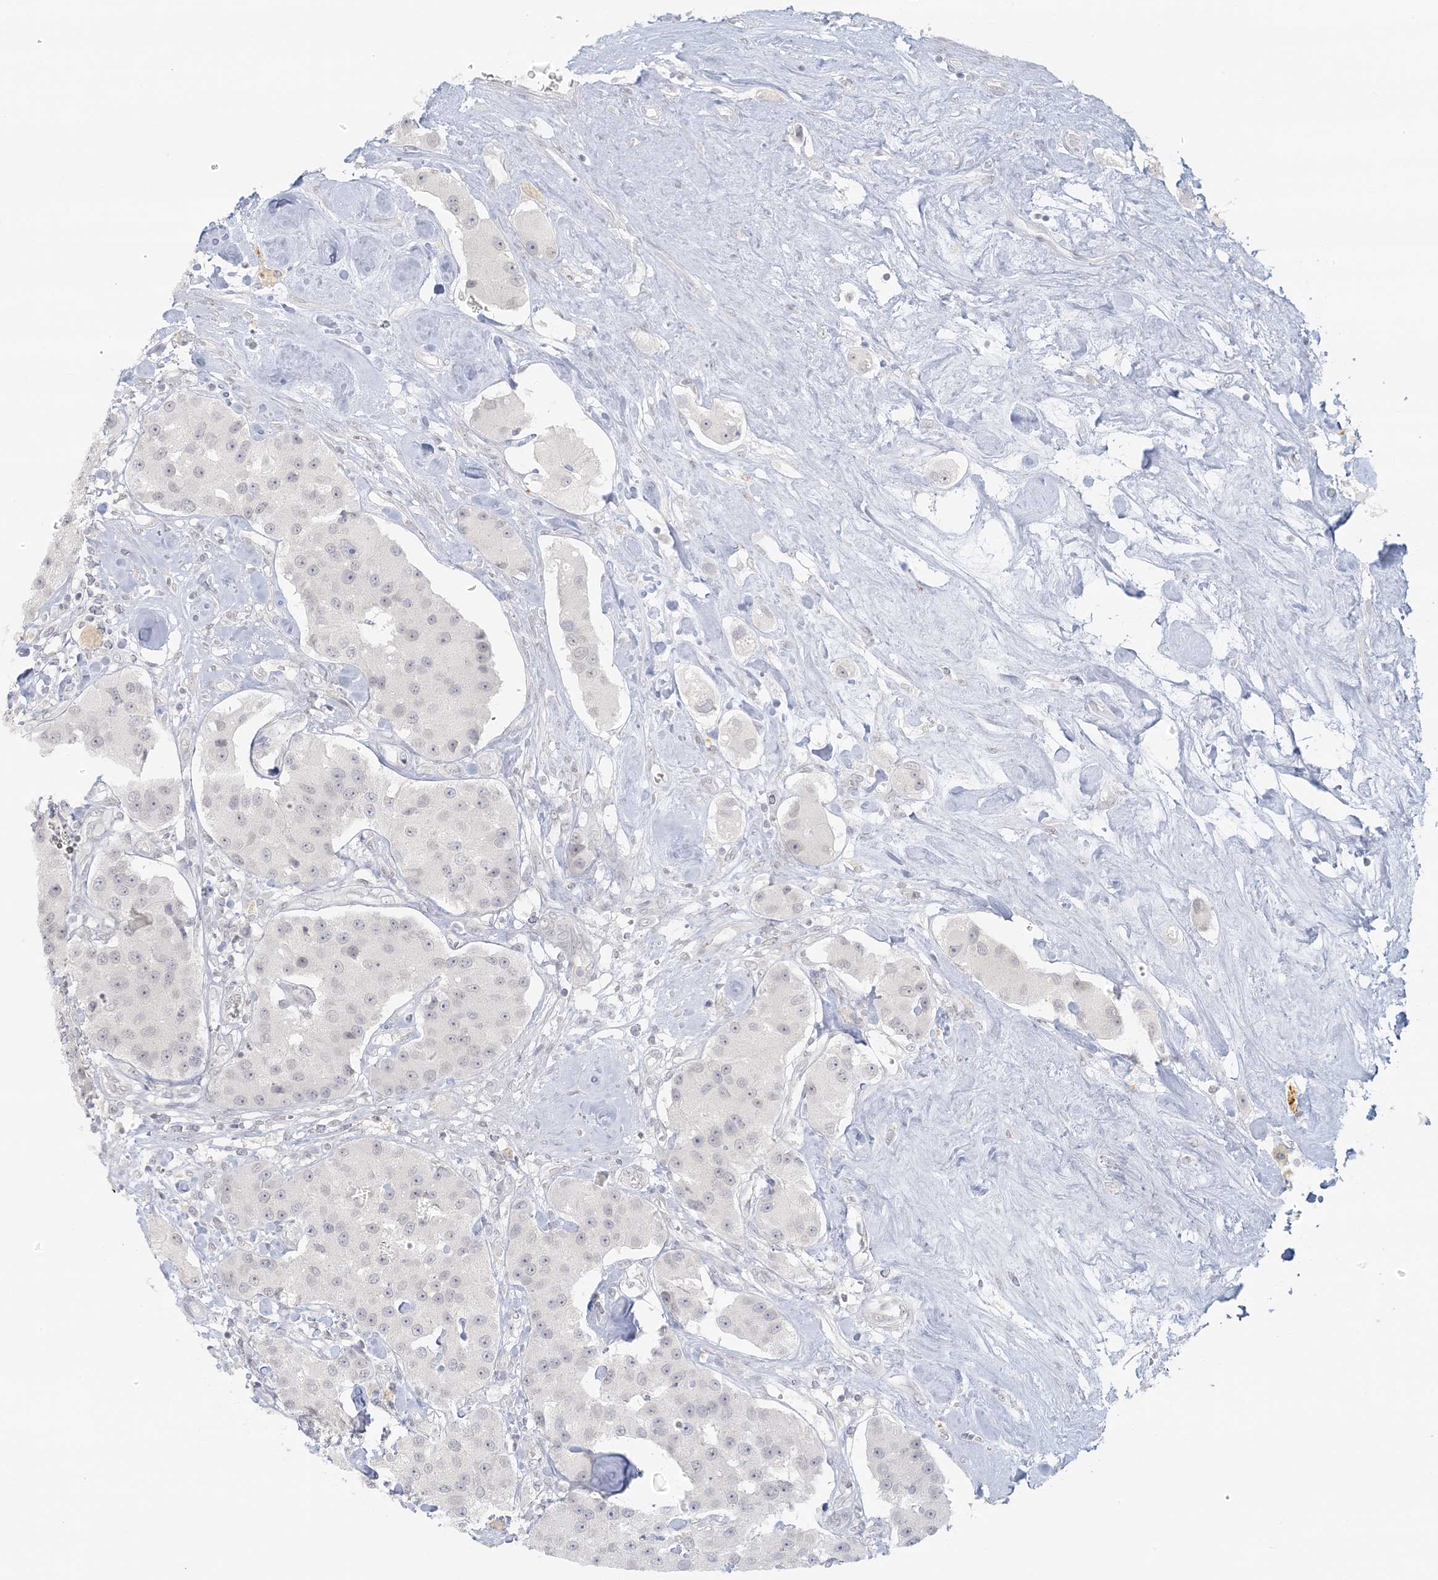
{"staining": {"intensity": "negative", "quantity": "none", "location": "none"}, "tissue": "carcinoid", "cell_type": "Tumor cells", "image_type": "cancer", "snomed": [{"axis": "morphology", "description": "Carcinoid, malignant, NOS"}, {"axis": "topography", "description": "Pancreas"}], "caption": "DAB (3,3'-diaminobenzidine) immunohistochemical staining of human carcinoid displays no significant expression in tumor cells. (DAB (3,3'-diaminobenzidine) immunohistochemistry visualized using brightfield microscopy, high magnification).", "gene": "LIPT1", "patient": {"sex": "male", "age": 41}}